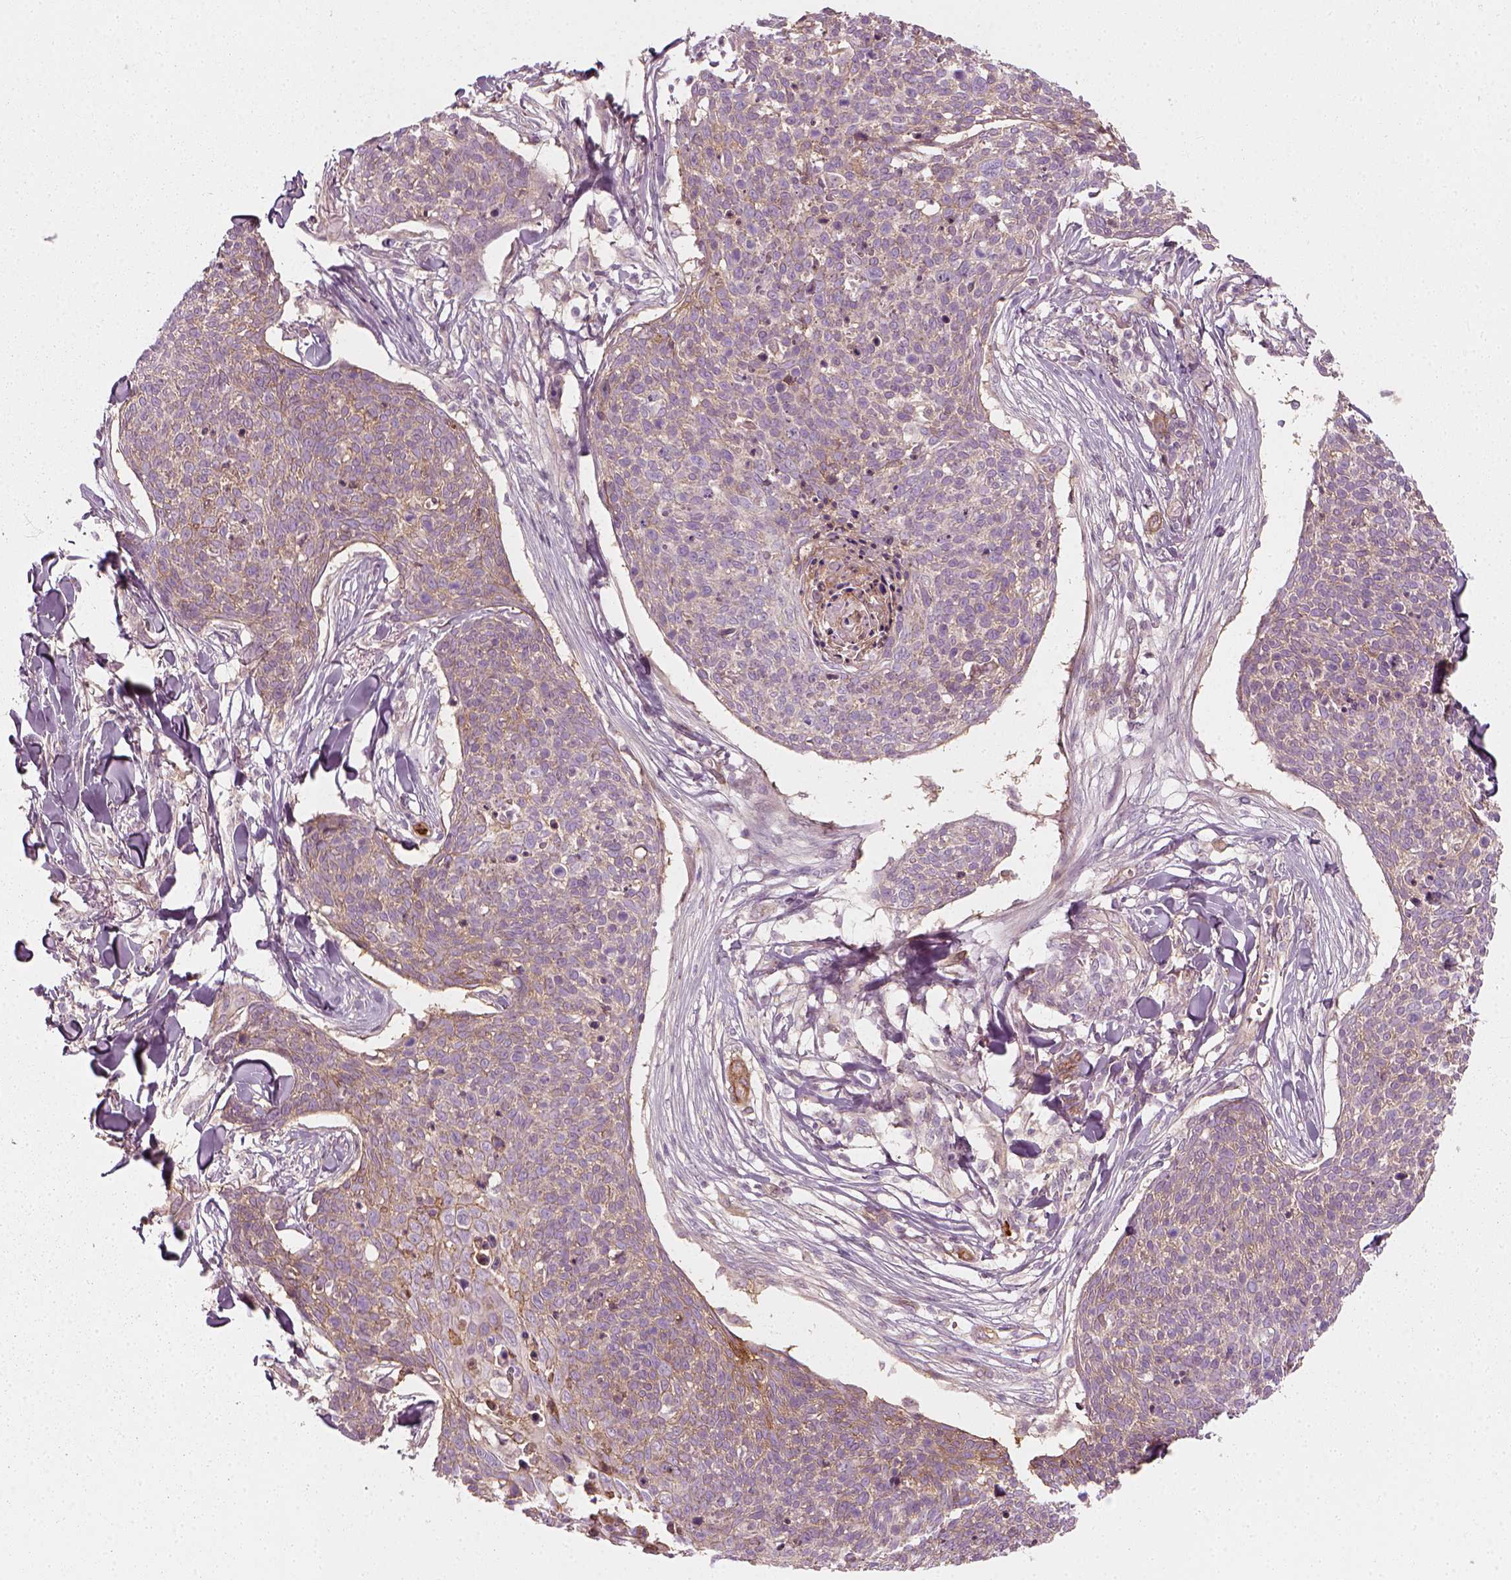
{"staining": {"intensity": "weak", "quantity": "25%-75%", "location": "cytoplasmic/membranous"}, "tissue": "skin cancer", "cell_type": "Tumor cells", "image_type": "cancer", "snomed": [{"axis": "morphology", "description": "Squamous cell carcinoma, NOS"}, {"axis": "topography", "description": "Skin"}, {"axis": "topography", "description": "Vulva"}], "caption": "Weak cytoplasmic/membranous positivity is seen in about 25%-75% of tumor cells in squamous cell carcinoma (skin). Using DAB (brown) and hematoxylin (blue) stains, captured at high magnification using brightfield microscopy.", "gene": "NPTN", "patient": {"sex": "female", "age": 75}}